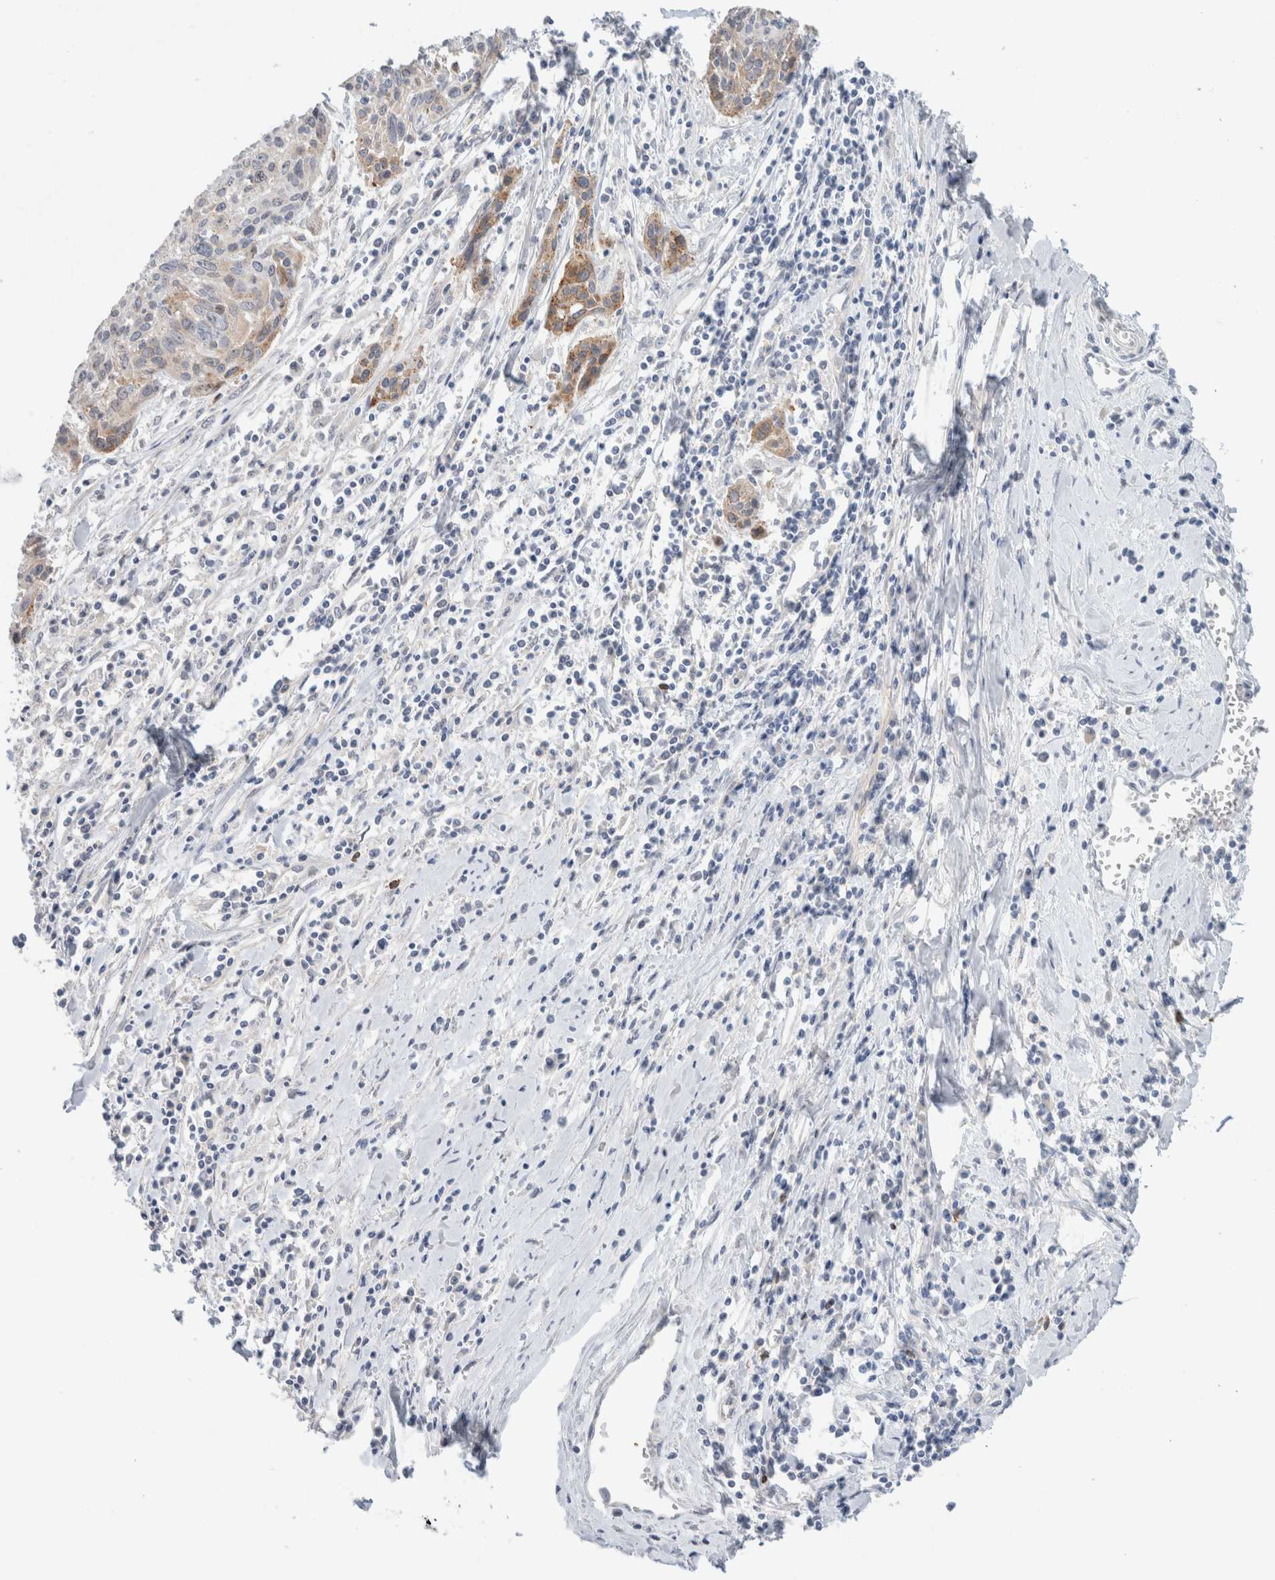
{"staining": {"intensity": "moderate", "quantity": "<25%", "location": "cytoplasmic/membranous"}, "tissue": "cervical cancer", "cell_type": "Tumor cells", "image_type": "cancer", "snomed": [{"axis": "morphology", "description": "Squamous cell carcinoma, NOS"}, {"axis": "topography", "description": "Cervix"}], "caption": "IHC photomicrograph of human cervical cancer (squamous cell carcinoma) stained for a protein (brown), which demonstrates low levels of moderate cytoplasmic/membranous expression in about <25% of tumor cells.", "gene": "SDR16C5", "patient": {"sex": "female", "age": 51}}